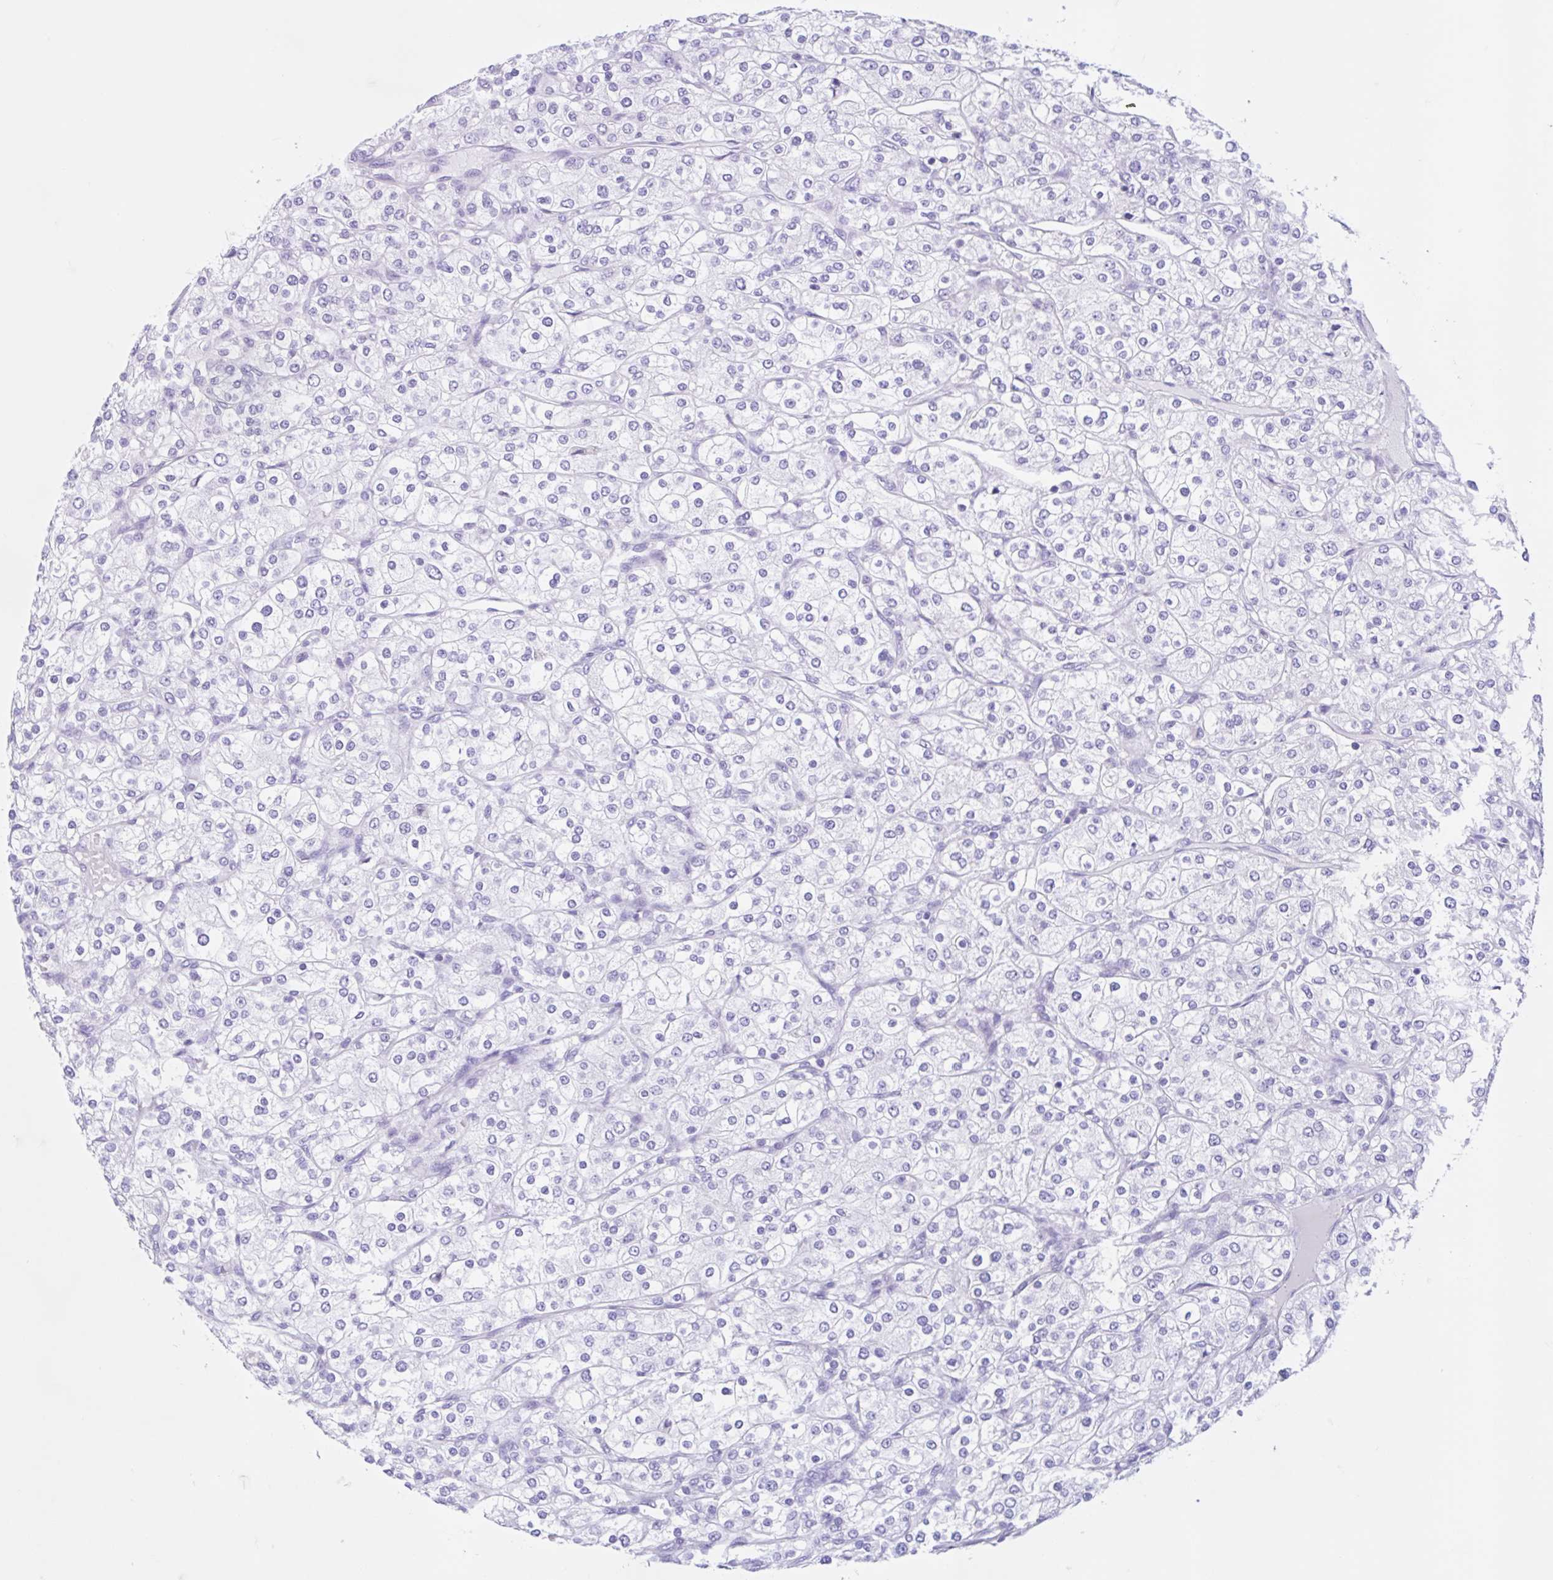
{"staining": {"intensity": "negative", "quantity": "none", "location": "none"}, "tissue": "renal cancer", "cell_type": "Tumor cells", "image_type": "cancer", "snomed": [{"axis": "morphology", "description": "Adenocarcinoma, NOS"}, {"axis": "topography", "description": "Kidney"}], "caption": "A histopathology image of human renal cancer is negative for staining in tumor cells.", "gene": "ZNF319", "patient": {"sex": "male", "age": 80}}